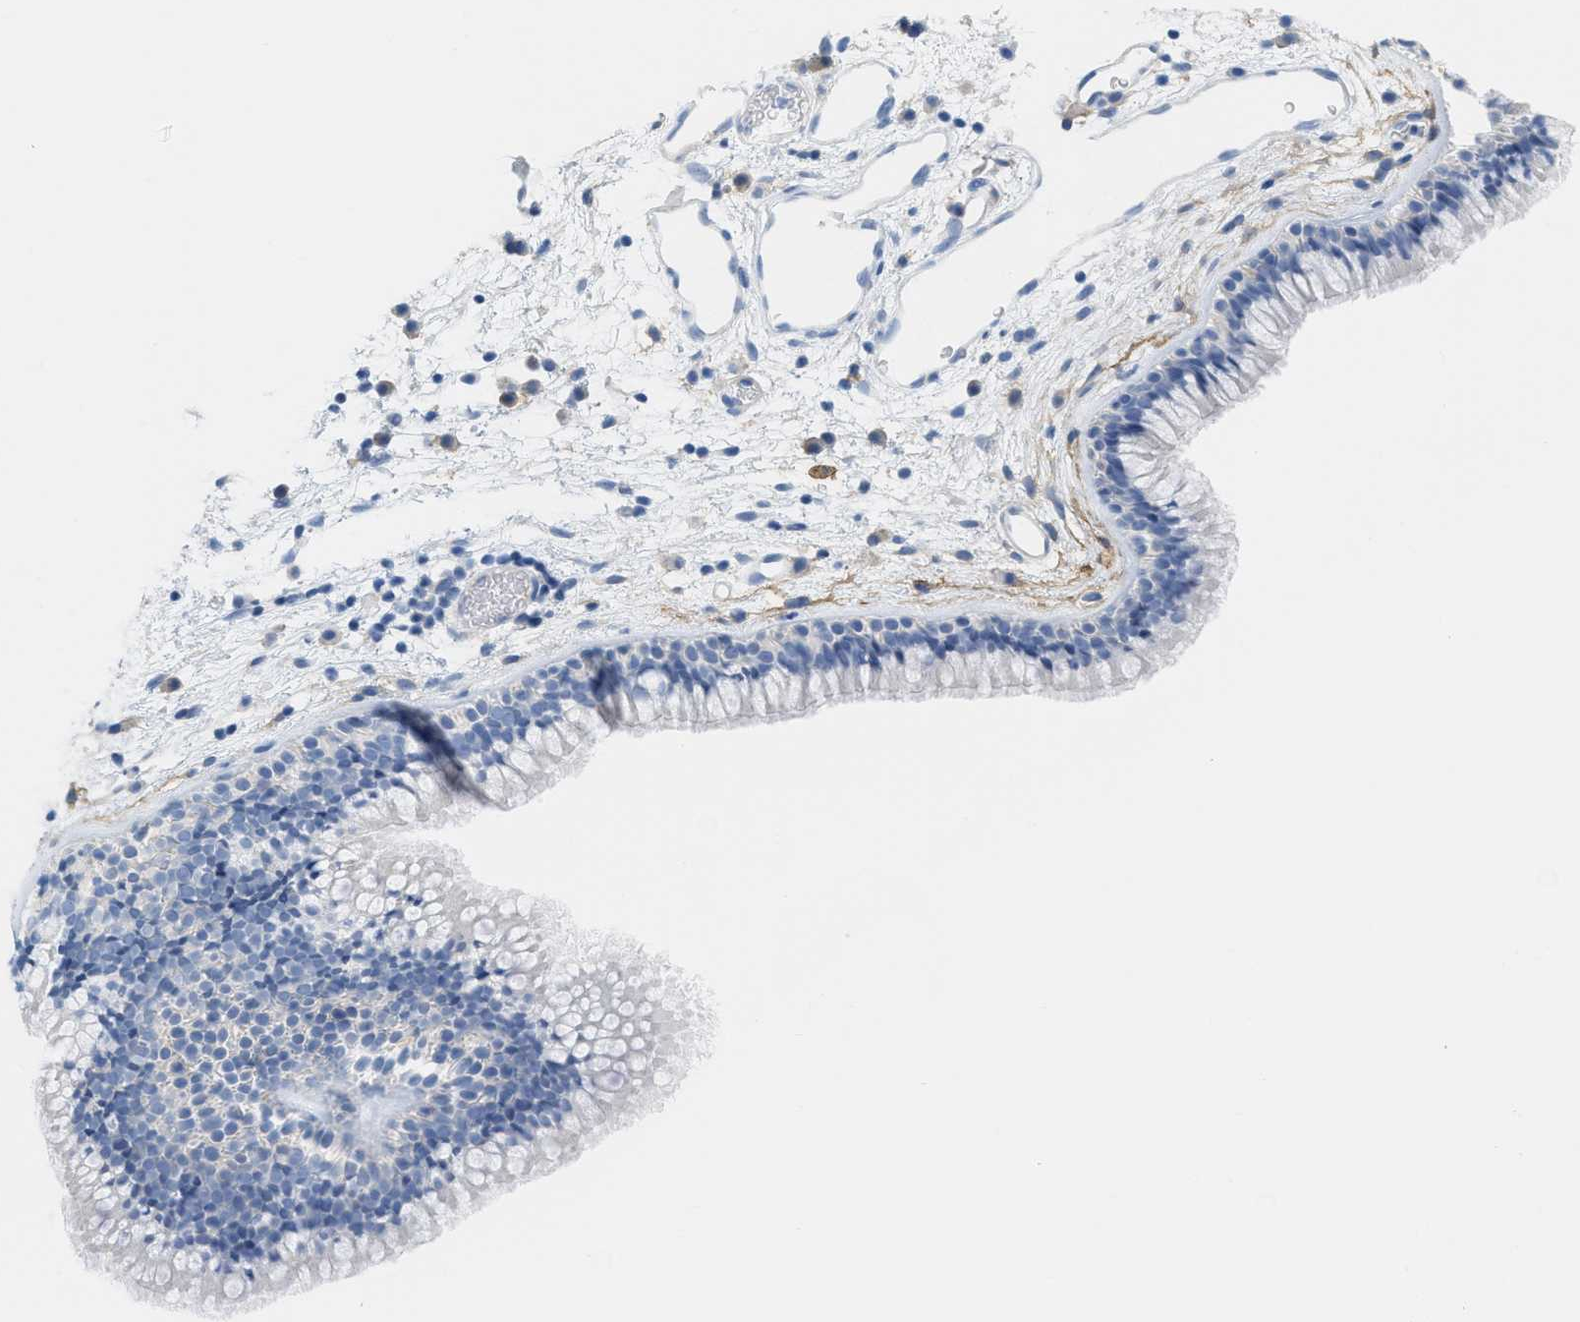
{"staining": {"intensity": "negative", "quantity": "none", "location": "none"}, "tissue": "nasopharynx", "cell_type": "Respiratory epithelial cells", "image_type": "normal", "snomed": [{"axis": "morphology", "description": "Normal tissue, NOS"}, {"axis": "morphology", "description": "Inflammation, NOS"}, {"axis": "topography", "description": "Nasopharynx"}], "caption": "Immunohistochemistry of unremarkable human nasopharynx reveals no staining in respiratory epithelial cells.", "gene": "SLC3A2", "patient": {"sex": "male", "age": 48}}